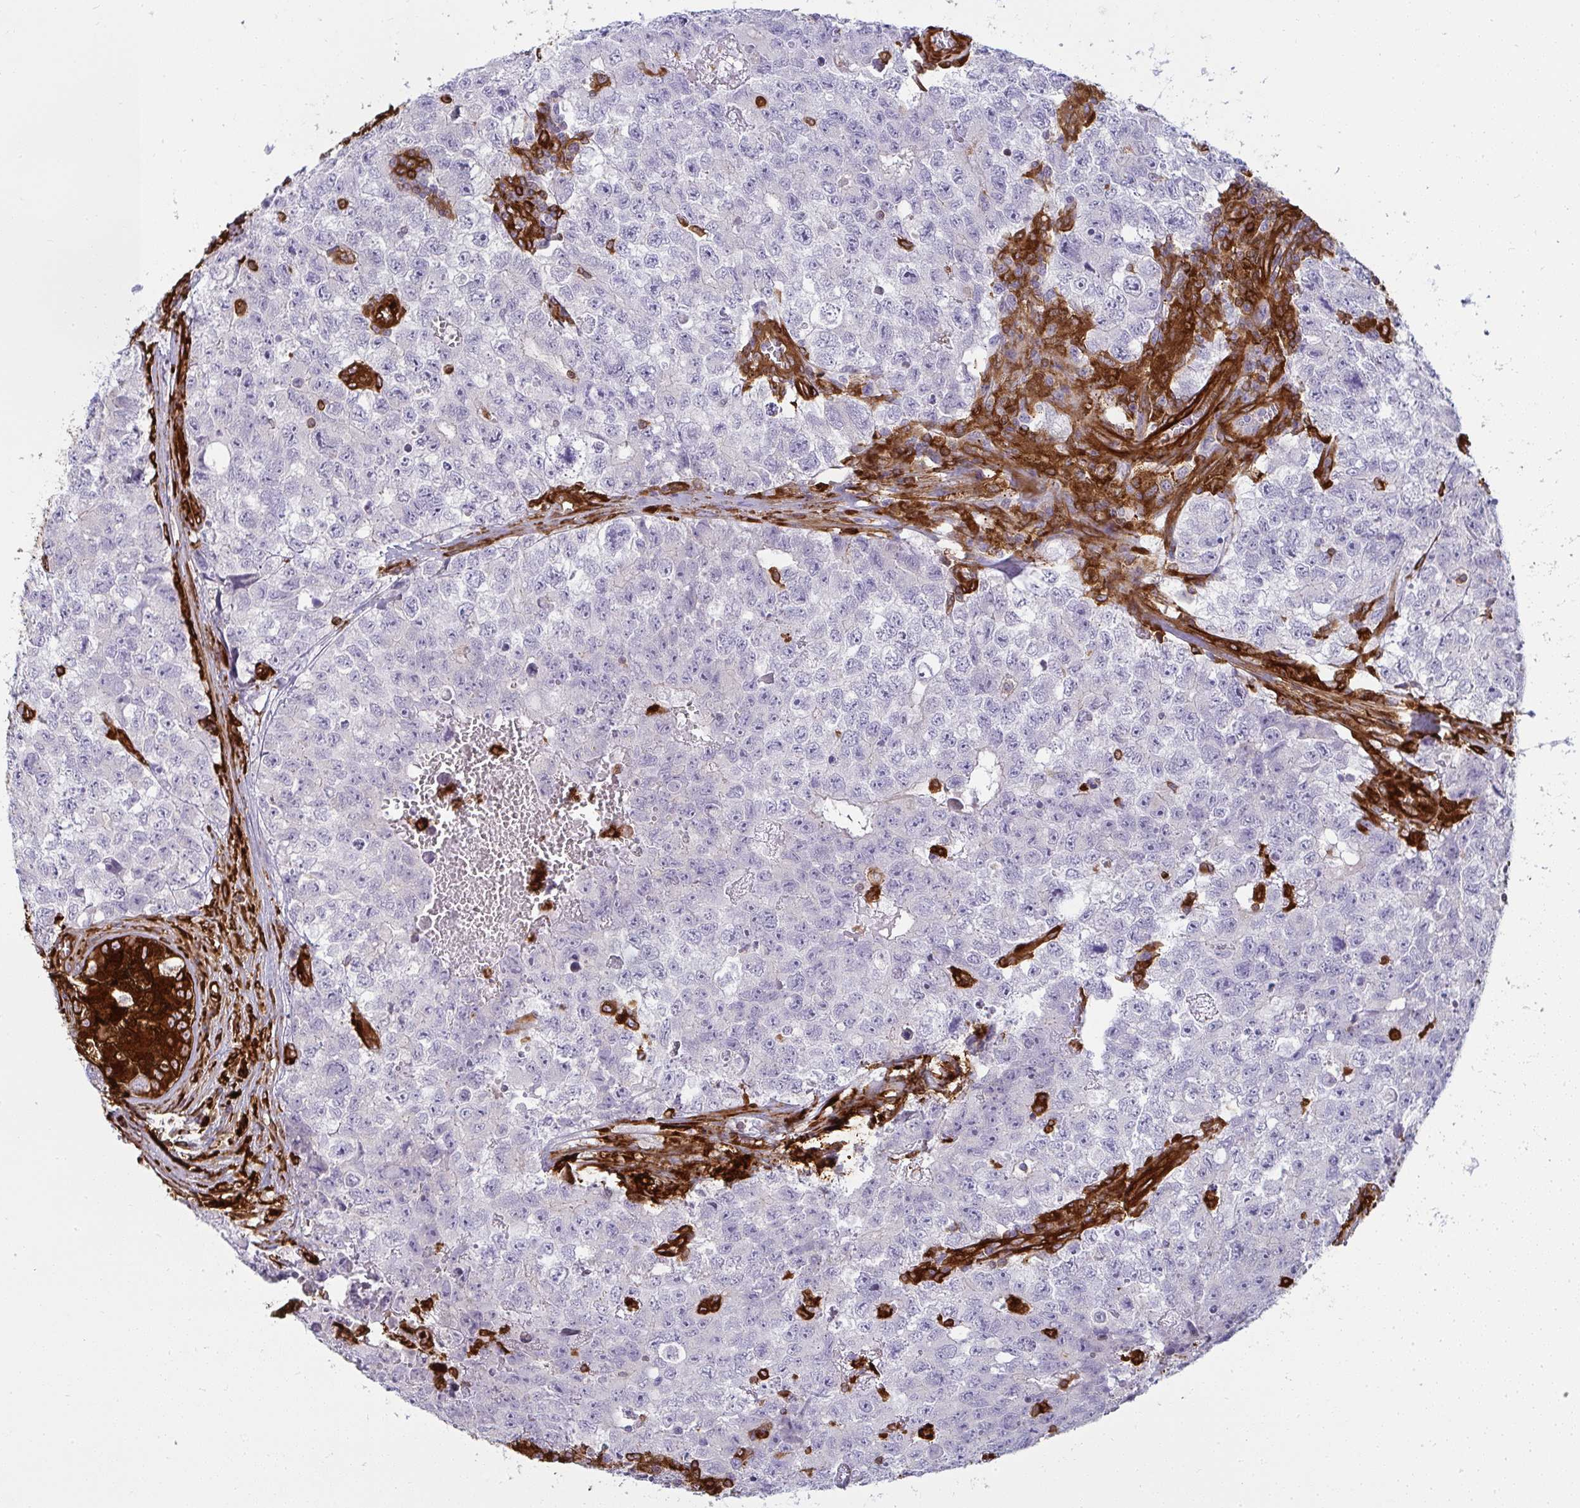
{"staining": {"intensity": "negative", "quantity": "none", "location": "none"}, "tissue": "testis cancer", "cell_type": "Tumor cells", "image_type": "cancer", "snomed": [{"axis": "morphology", "description": "Carcinoma, Embryonal, NOS"}, {"axis": "topography", "description": "Testis"}], "caption": "Immunohistochemistry histopathology image of neoplastic tissue: human embryonal carcinoma (testis) stained with DAB (3,3'-diaminobenzidine) shows no significant protein positivity in tumor cells.", "gene": "IFIT3", "patient": {"sex": "male", "age": 18}}